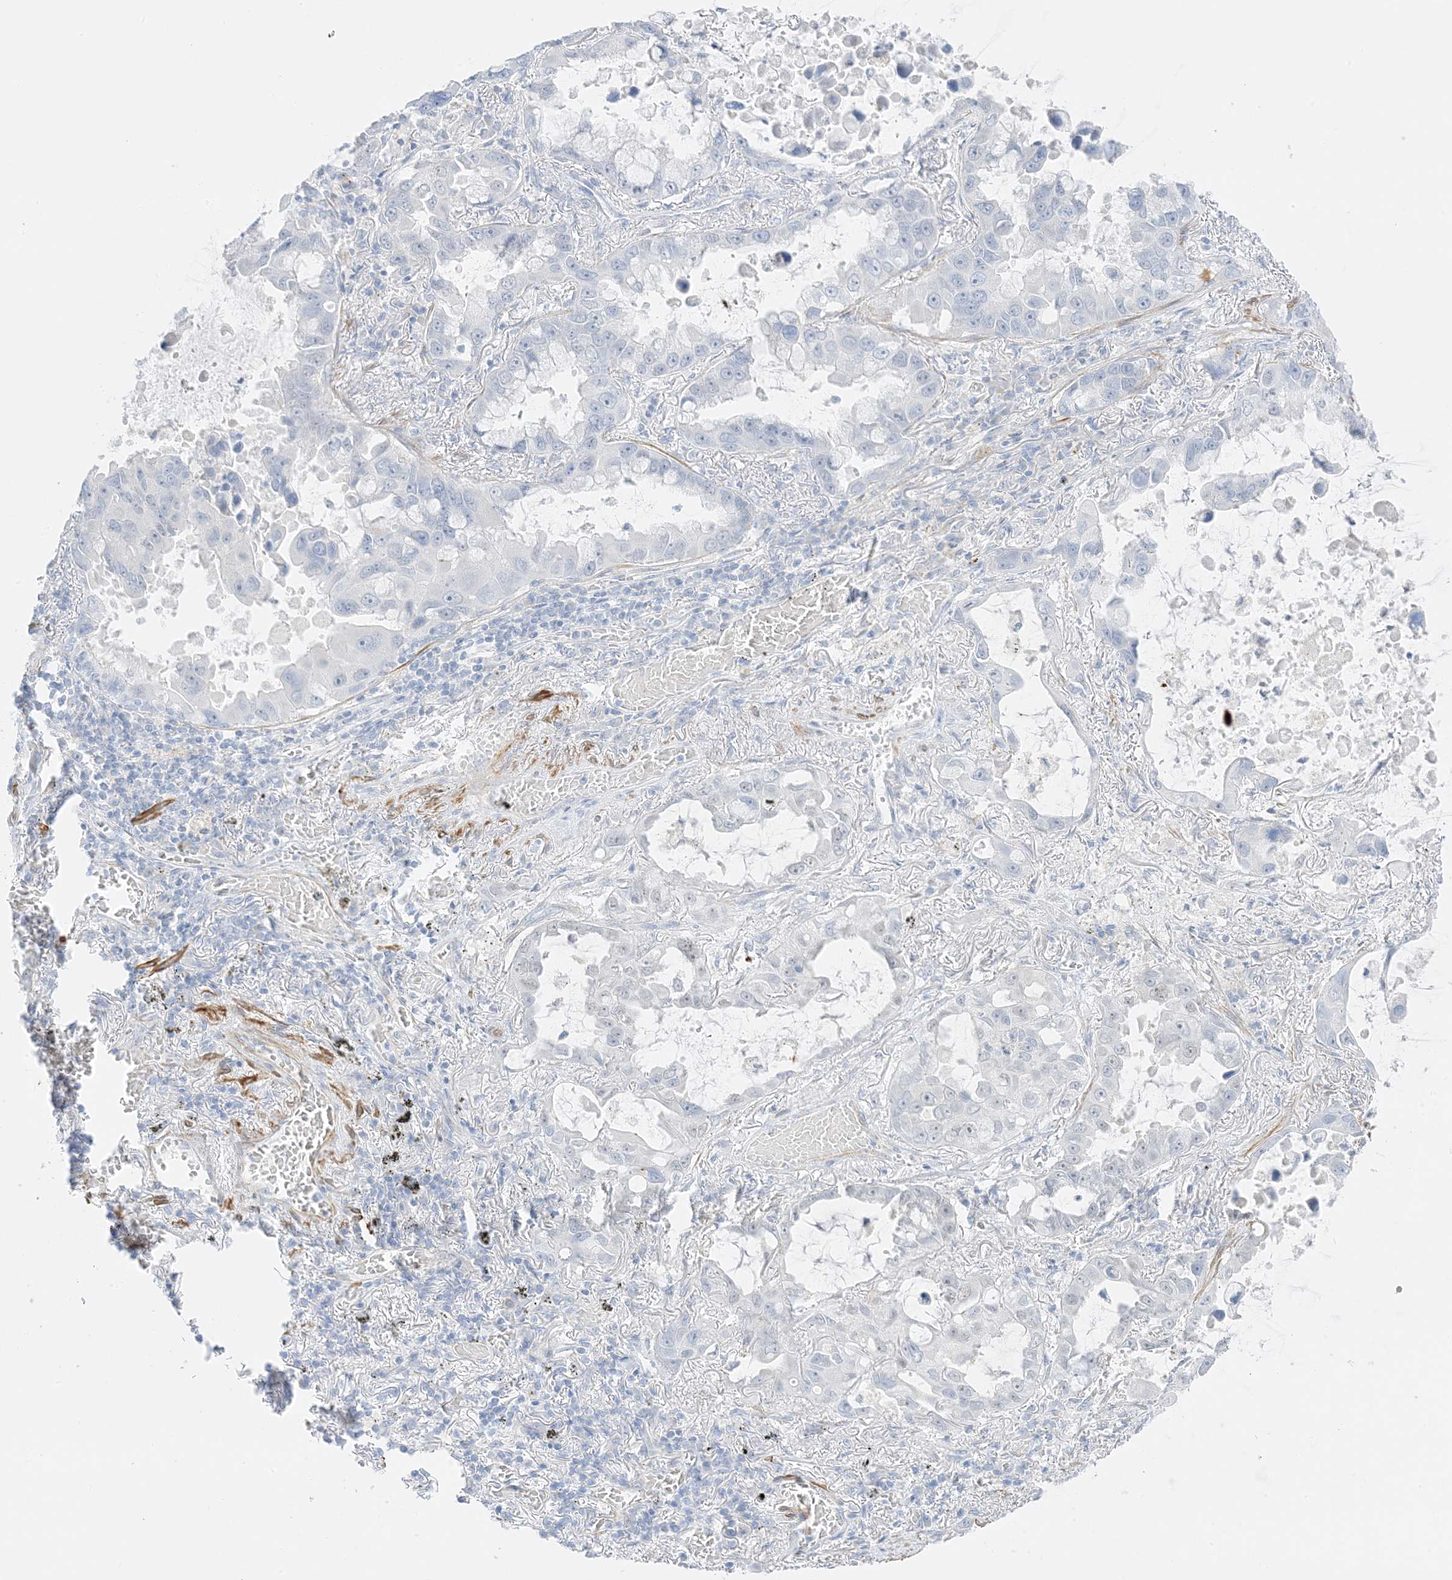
{"staining": {"intensity": "negative", "quantity": "none", "location": "none"}, "tissue": "lung cancer", "cell_type": "Tumor cells", "image_type": "cancer", "snomed": [{"axis": "morphology", "description": "Adenocarcinoma, NOS"}, {"axis": "topography", "description": "Lung"}], "caption": "Histopathology image shows no protein expression in tumor cells of adenocarcinoma (lung) tissue. (Immunohistochemistry (ihc), brightfield microscopy, high magnification).", "gene": "SLC22A13", "patient": {"sex": "male", "age": 64}}